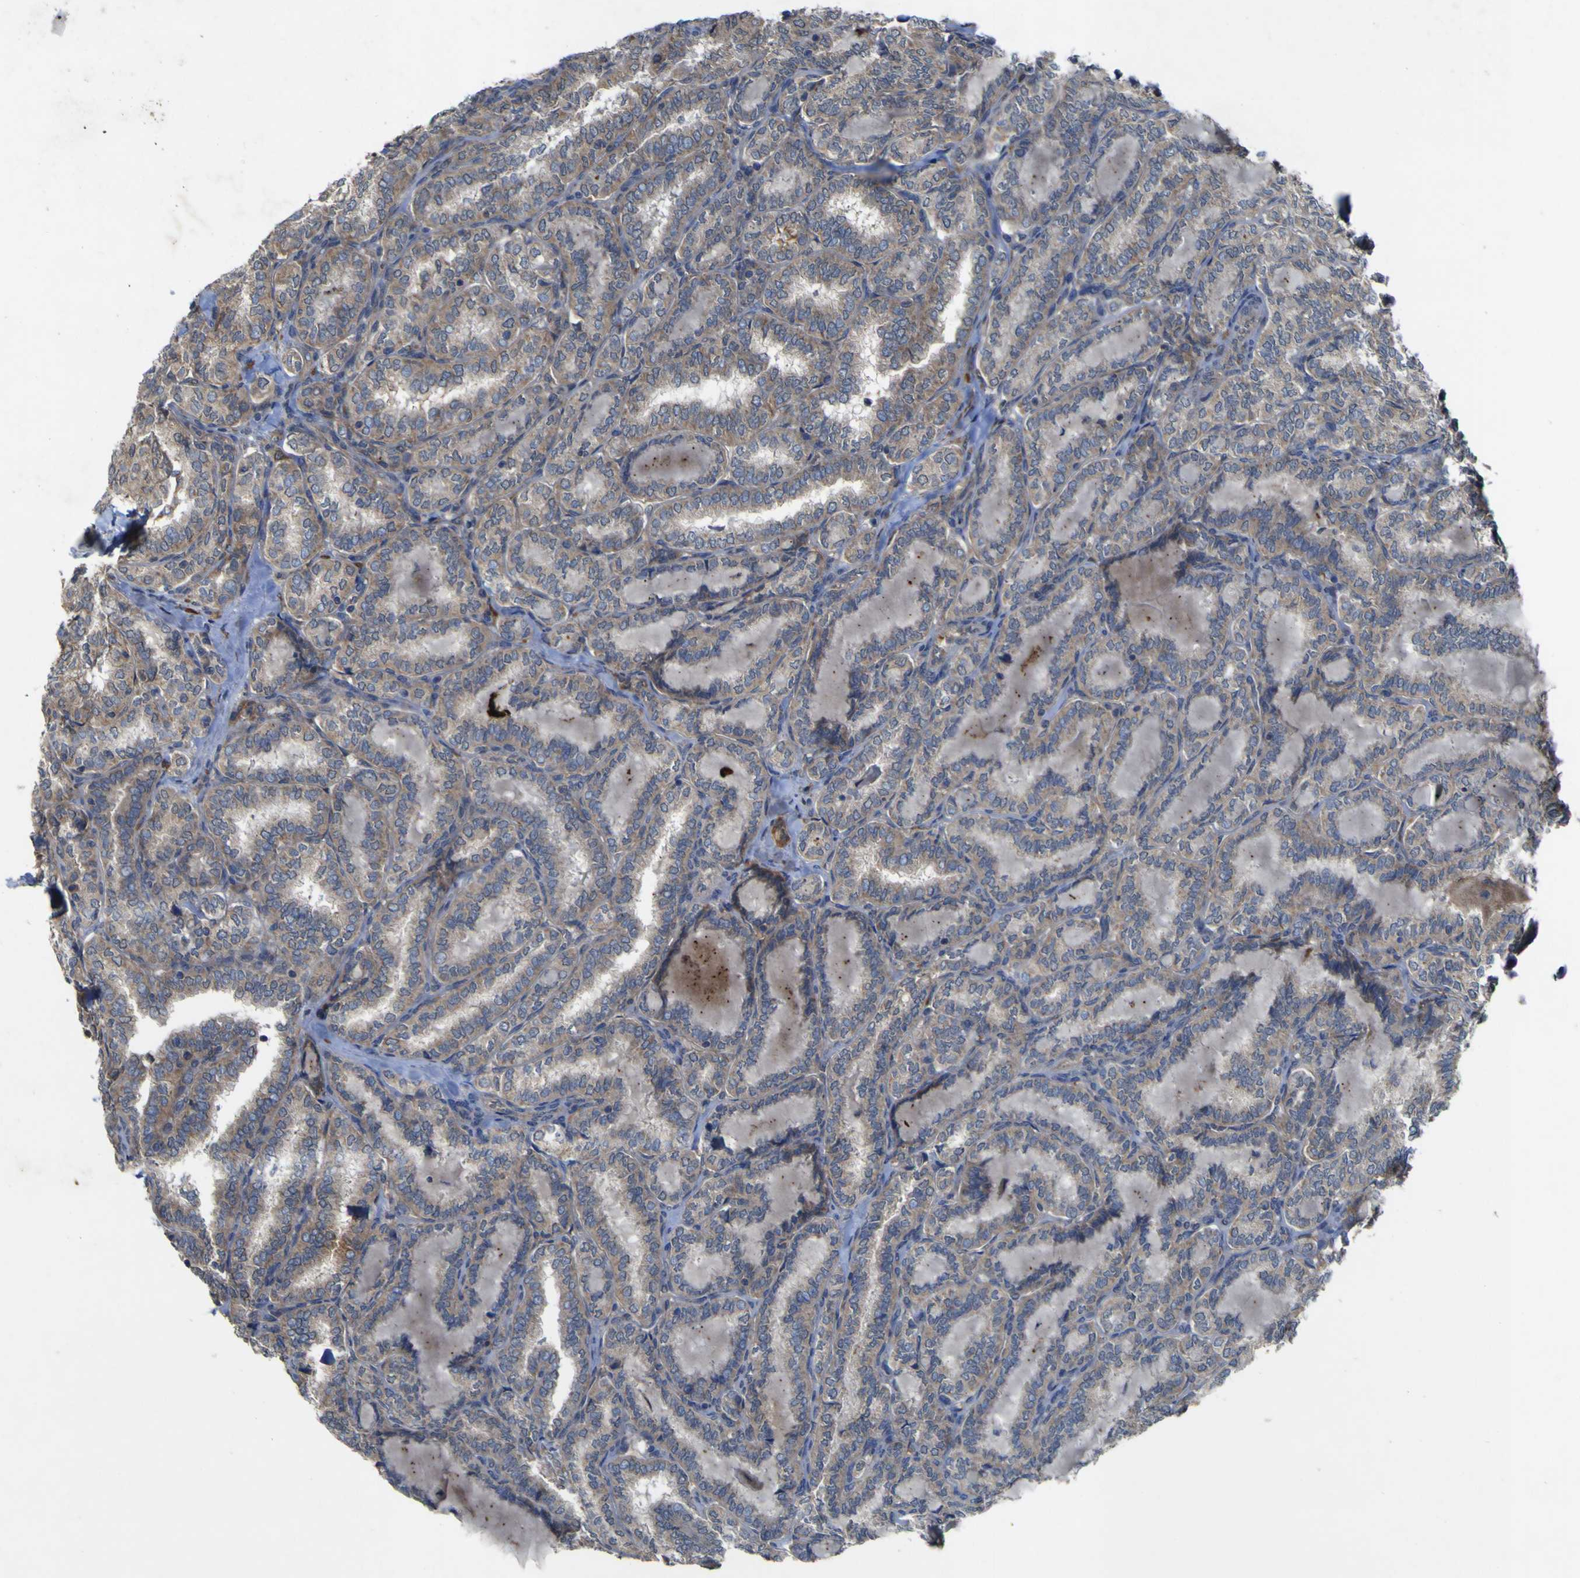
{"staining": {"intensity": "weak", "quantity": ">75%", "location": "cytoplasmic/membranous"}, "tissue": "thyroid cancer", "cell_type": "Tumor cells", "image_type": "cancer", "snomed": [{"axis": "morphology", "description": "Normal tissue, NOS"}, {"axis": "morphology", "description": "Papillary adenocarcinoma, NOS"}, {"axis": "topography", "description": "Thyroid gland"}], "caption": "DAB immunohistochemical staining of human thyroid cancer shows weak cytoplasmic/membranous protein positivity in about >75% of tumor cells.", "gene": "IRAK2", "patient": {"sex": "female", "age": 30}}